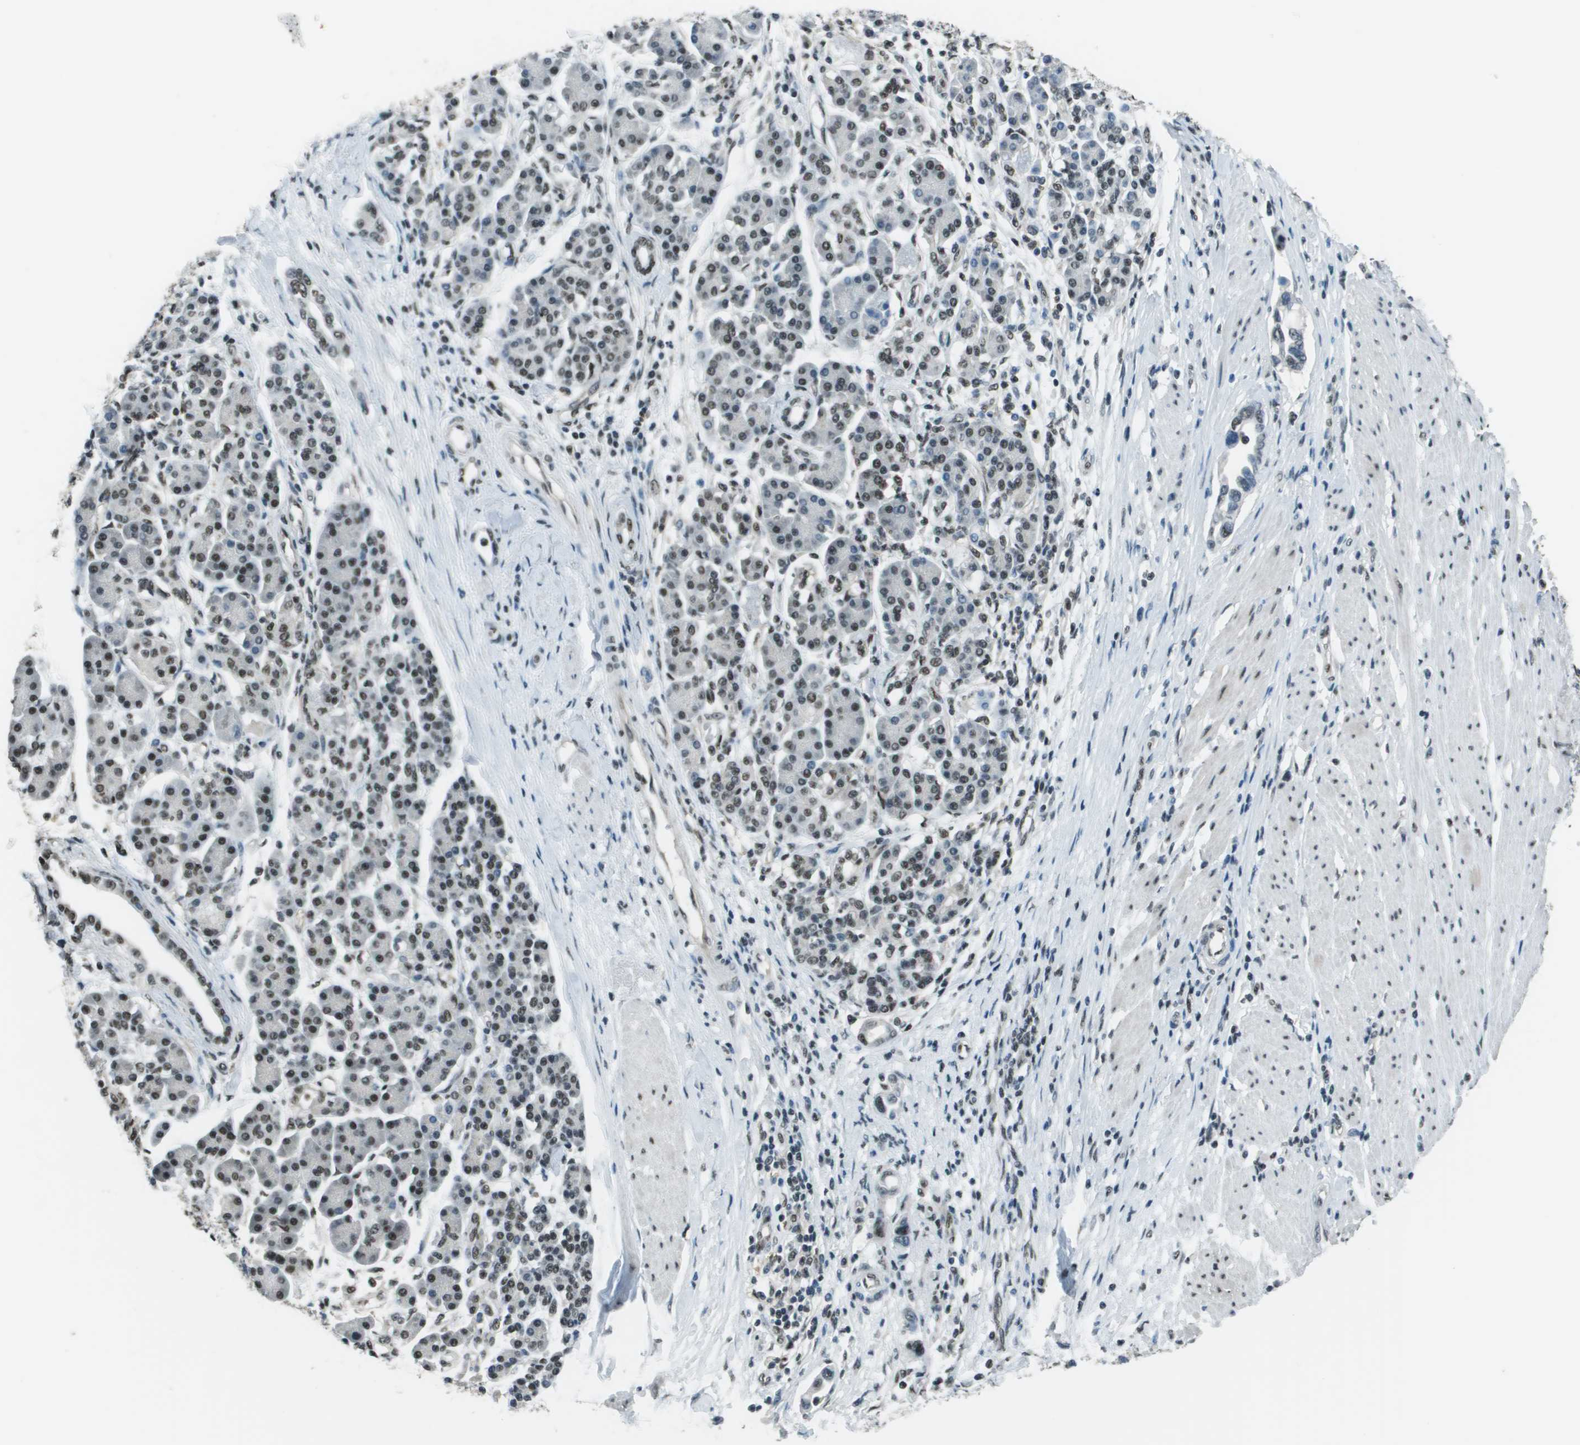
{"staining": {"intensity": "weak", "quantity": "<25%", "location": "nuclear"}, "tissue": "pancreatic cancer", "cell_type": "Tumor cells", "image_type": "cancer", "snomed": [{"axis": "morphology", "description": "Adenocarcinoma, NOS"}, {"axis": "topography", "description": "Pancreas"}], "caption": "The immunohistochemistry (IHC) image has no significant positivity in tumor cells of pancreatic adenocarcinoma tissue.", "gene": "DEPDC1", "patient": {"sex": "female", "age": 57}}